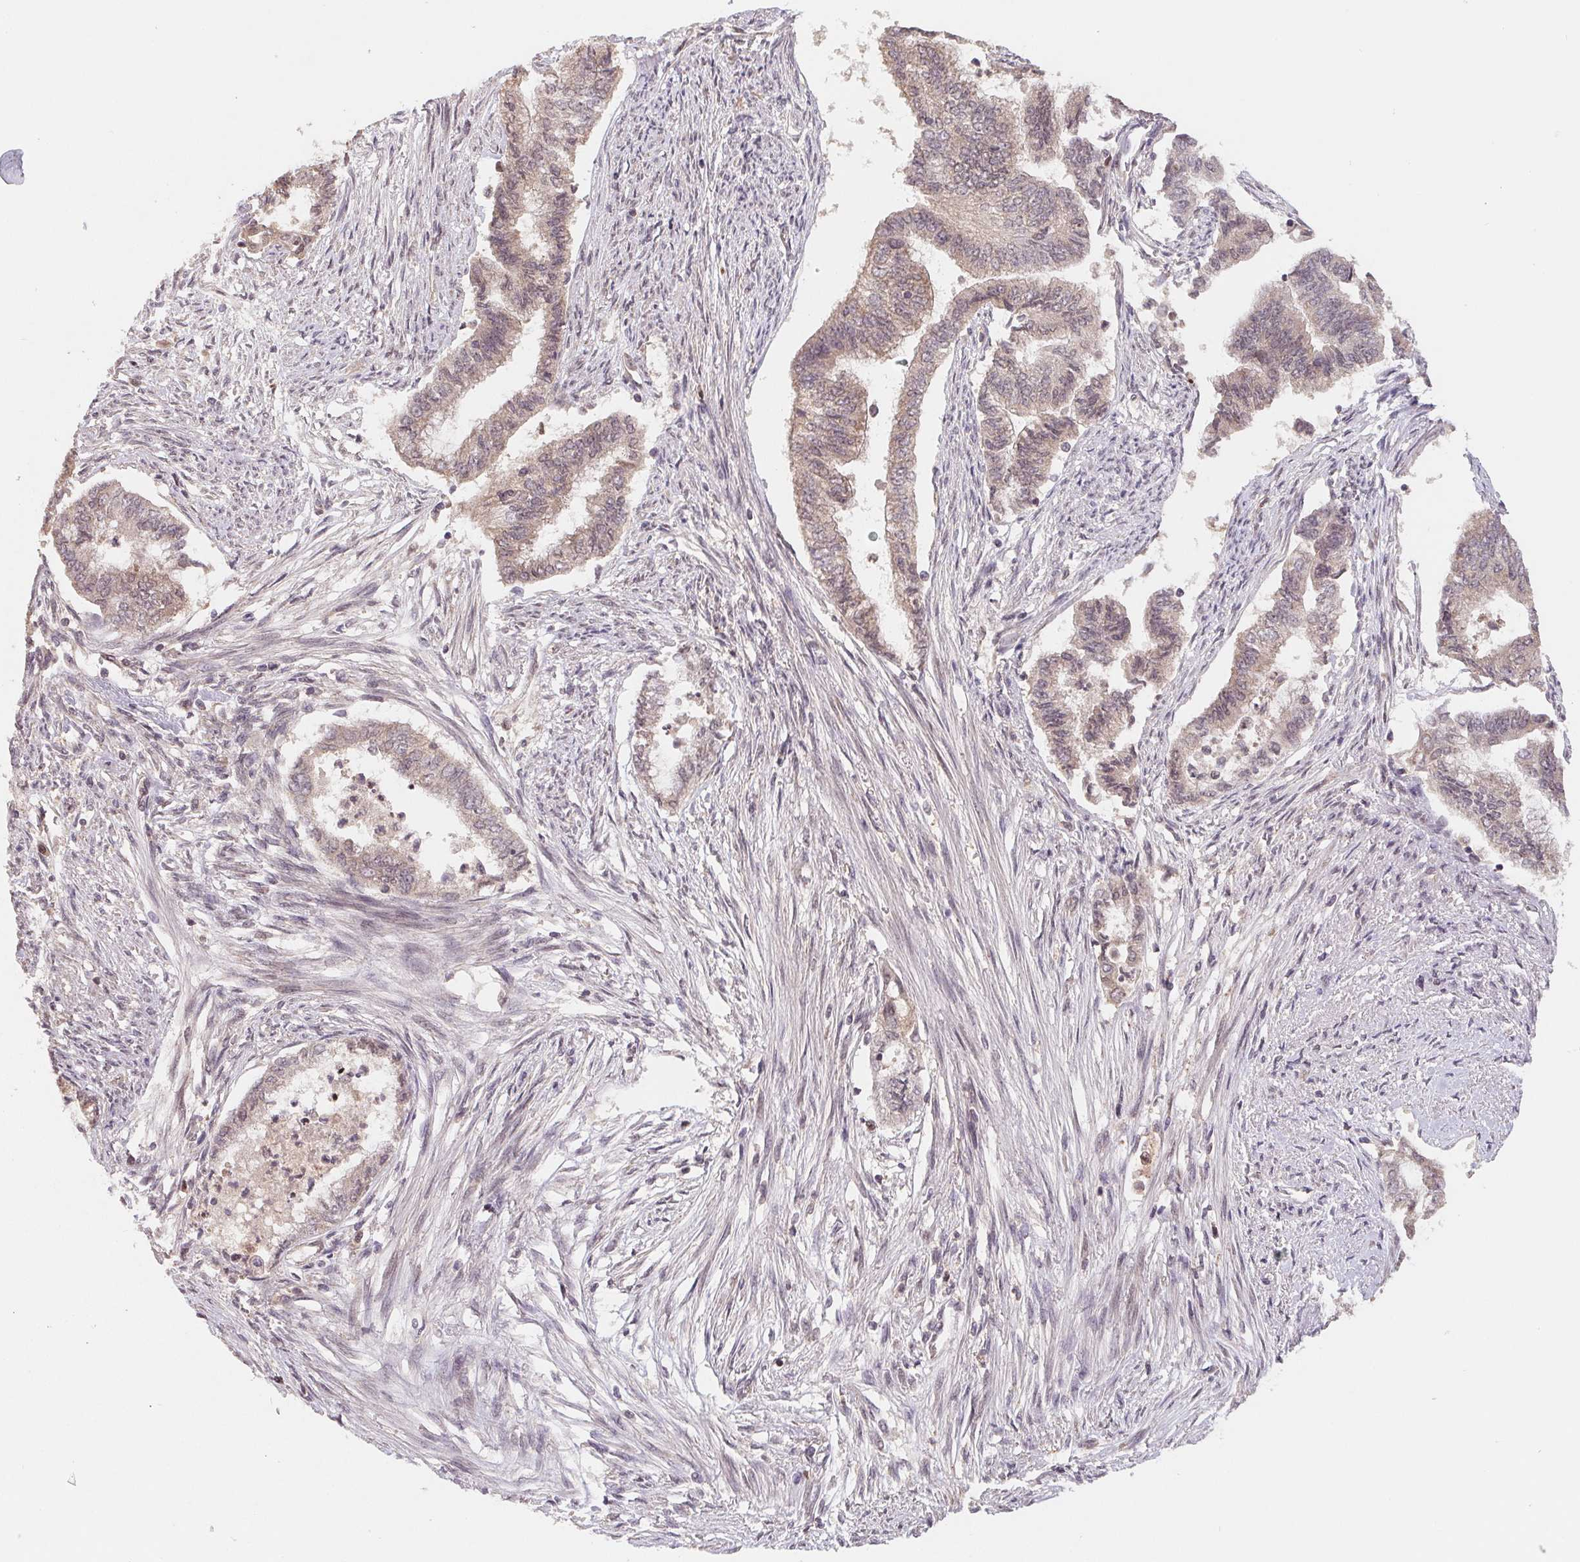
{"staining": {"intensity": "negative", "quantity": "none", "location": "none"}, "tissue": "endometrial cancer", "cell_type": "Tumor cells", "image_type": "cancer", "snomed": [{"axis": "morphology", "description": "Adenocarcinoma, NOS"}, {"axis": "topography", "description": "Endometrium"}], "caption": "A histopathology image of endometrial cancer stained for a protein shows no brown staining in tumor cells.", "gene": "HMGN3", "patient": {"sex": "female", "age": 65}}